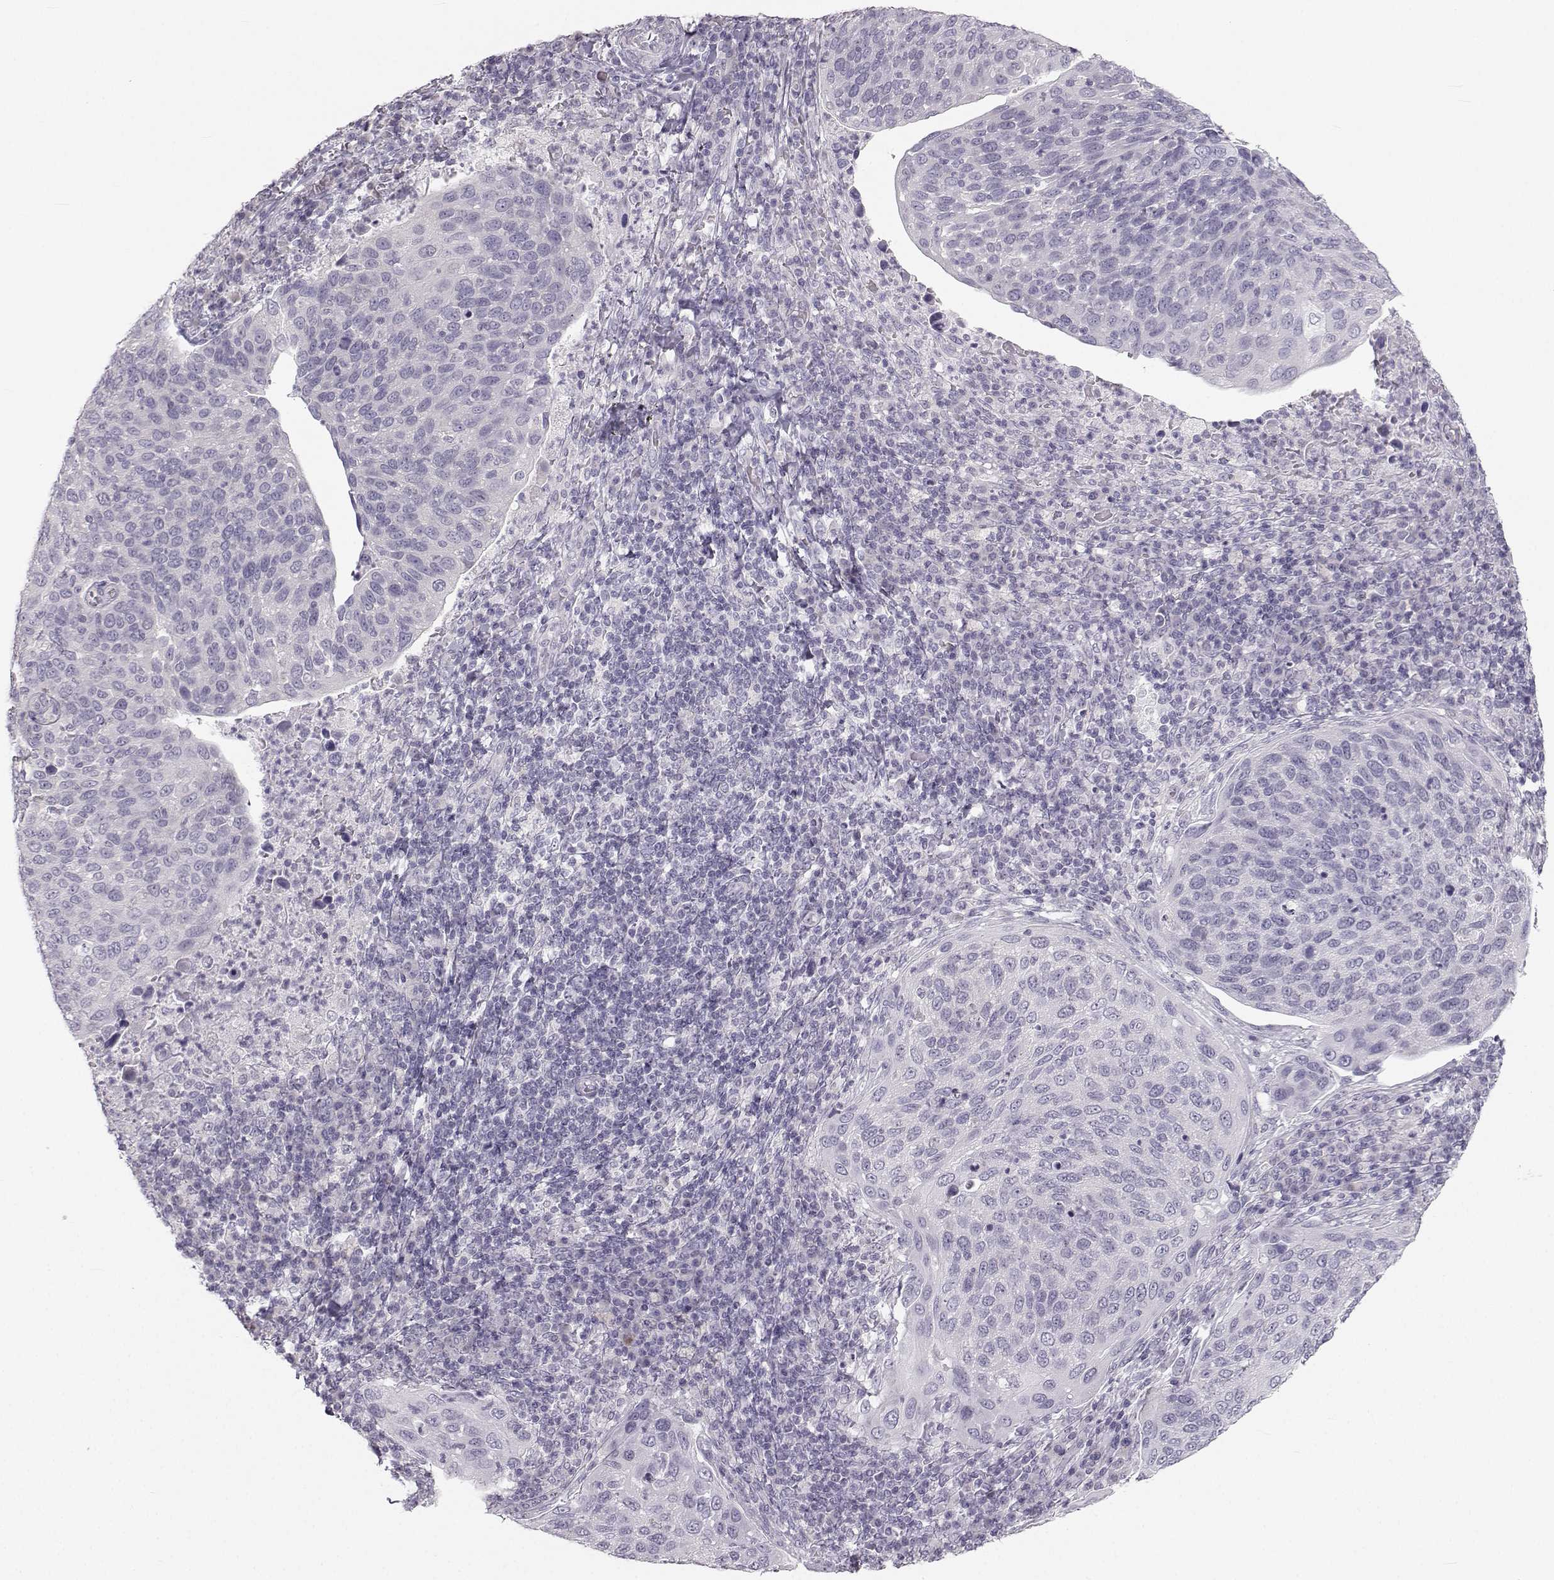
{"staining": {"intensity": "negative", "quantity": "none", "location": "none"}, "tissue": "cervical cancer", "cell_type": "Tumor cells", "image_type": "cancer", "snomed": [{"axis": "morphology", "description": "Squamous cell carcinoma, NOS"}, {"axis": "topography", "description": "Cervix"}], "caption": "This is an IHC micrograph of human cervical squamous cell carcinoma. There is no expression in tumor cells.", "gene": "OIP5", "patient": {"sex": "female", "age": 54}}